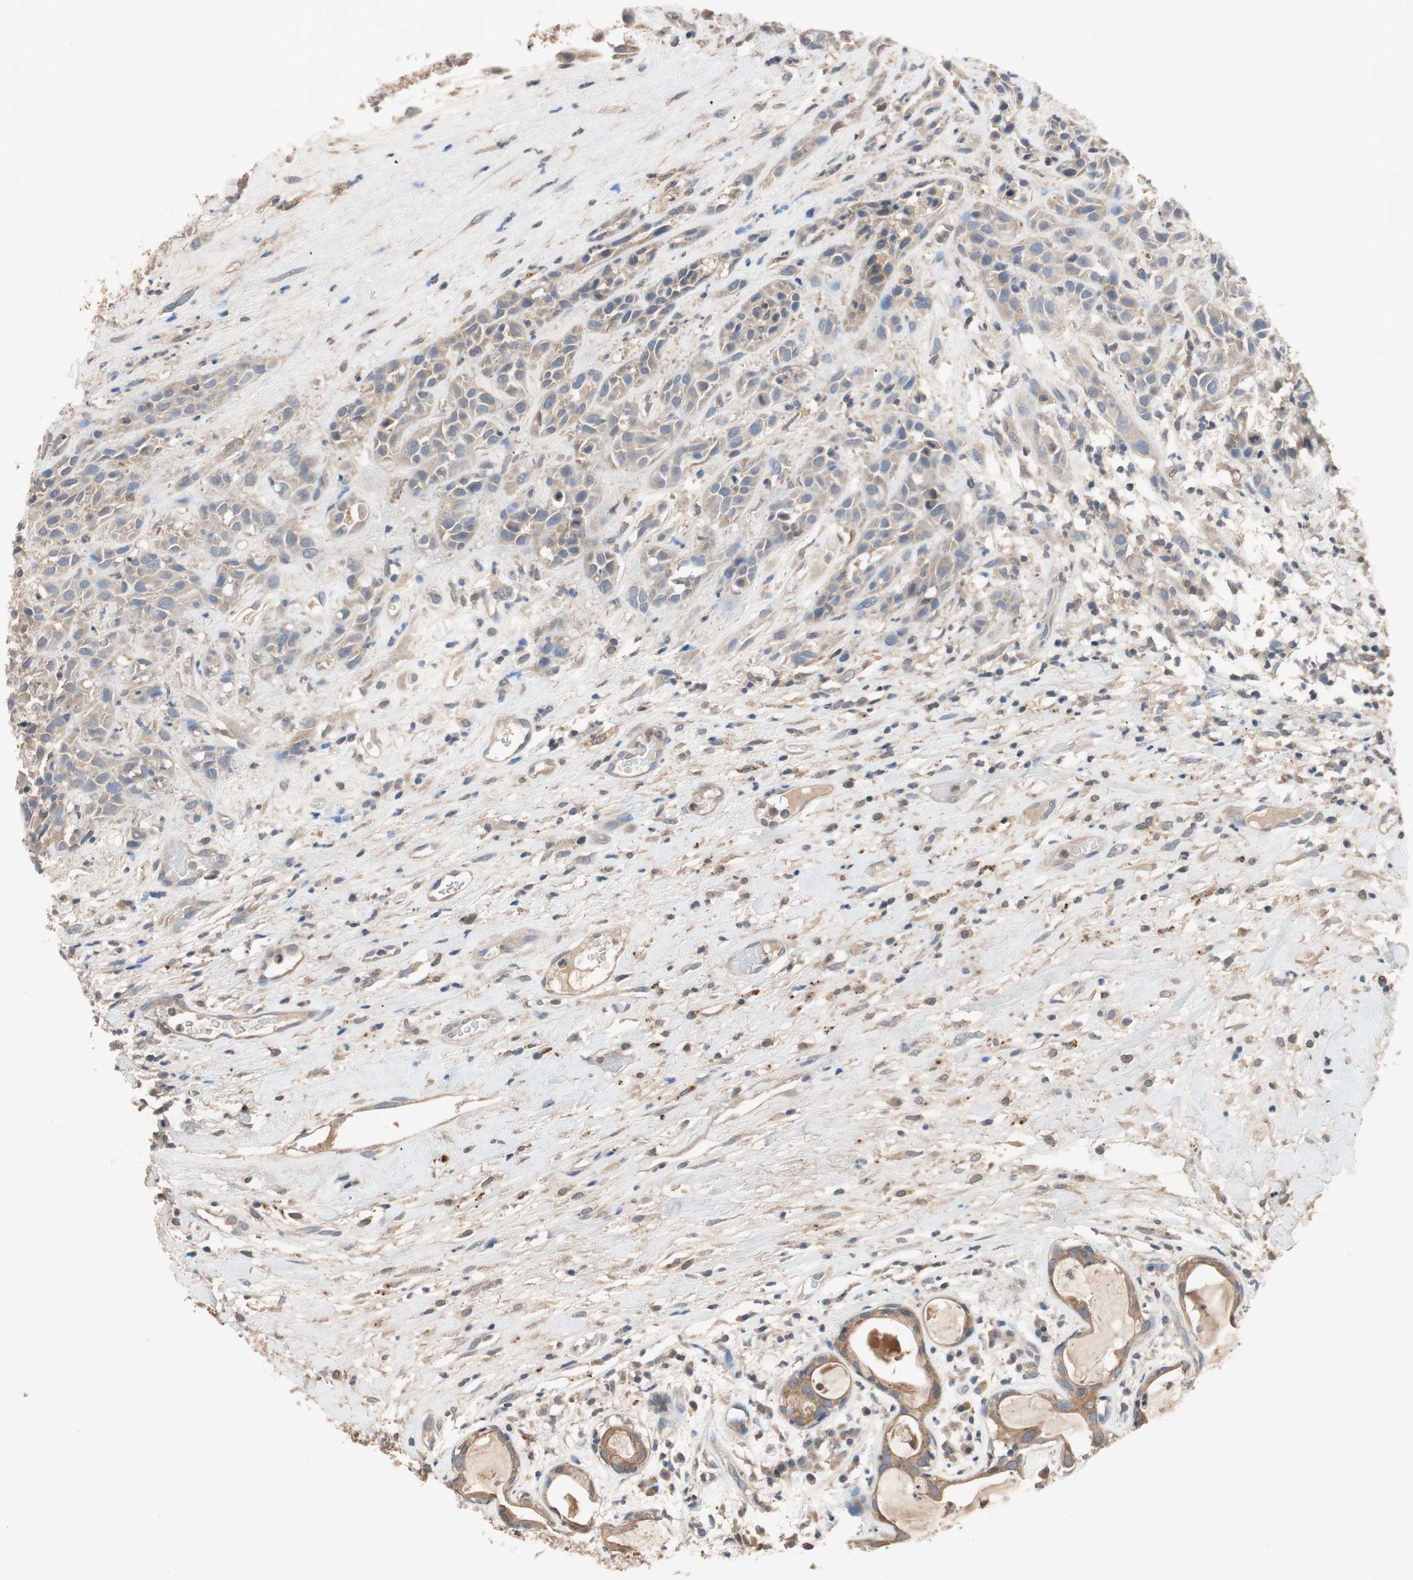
{"staining": {"intensity": "weak", "quantity": "25%-75%", "location": "cytoplasmic/membranous"}, "tissue": "head and neck cancer", "cell_type": "Tumor cells", "image_type": "cancer", "snomed": [{"axis": "morphology", "description": "Normal tissue, NOS"}, {"axis": "morphology", "description": "Squamous cell carcinoma, NOS"}, {"axis": "topography", "description": "Cartilage tissue"}, {"axis": "topography", "description": "Head-Neck"}], "caption": "The image shows a brown stain indicating the presence of a protein in the cytoplasmic/membranous of tumor cells in squamous cell carcinoma (head and neck).", "gene": "ADAP1", "patient": {"sex": "male", "age": 62}}